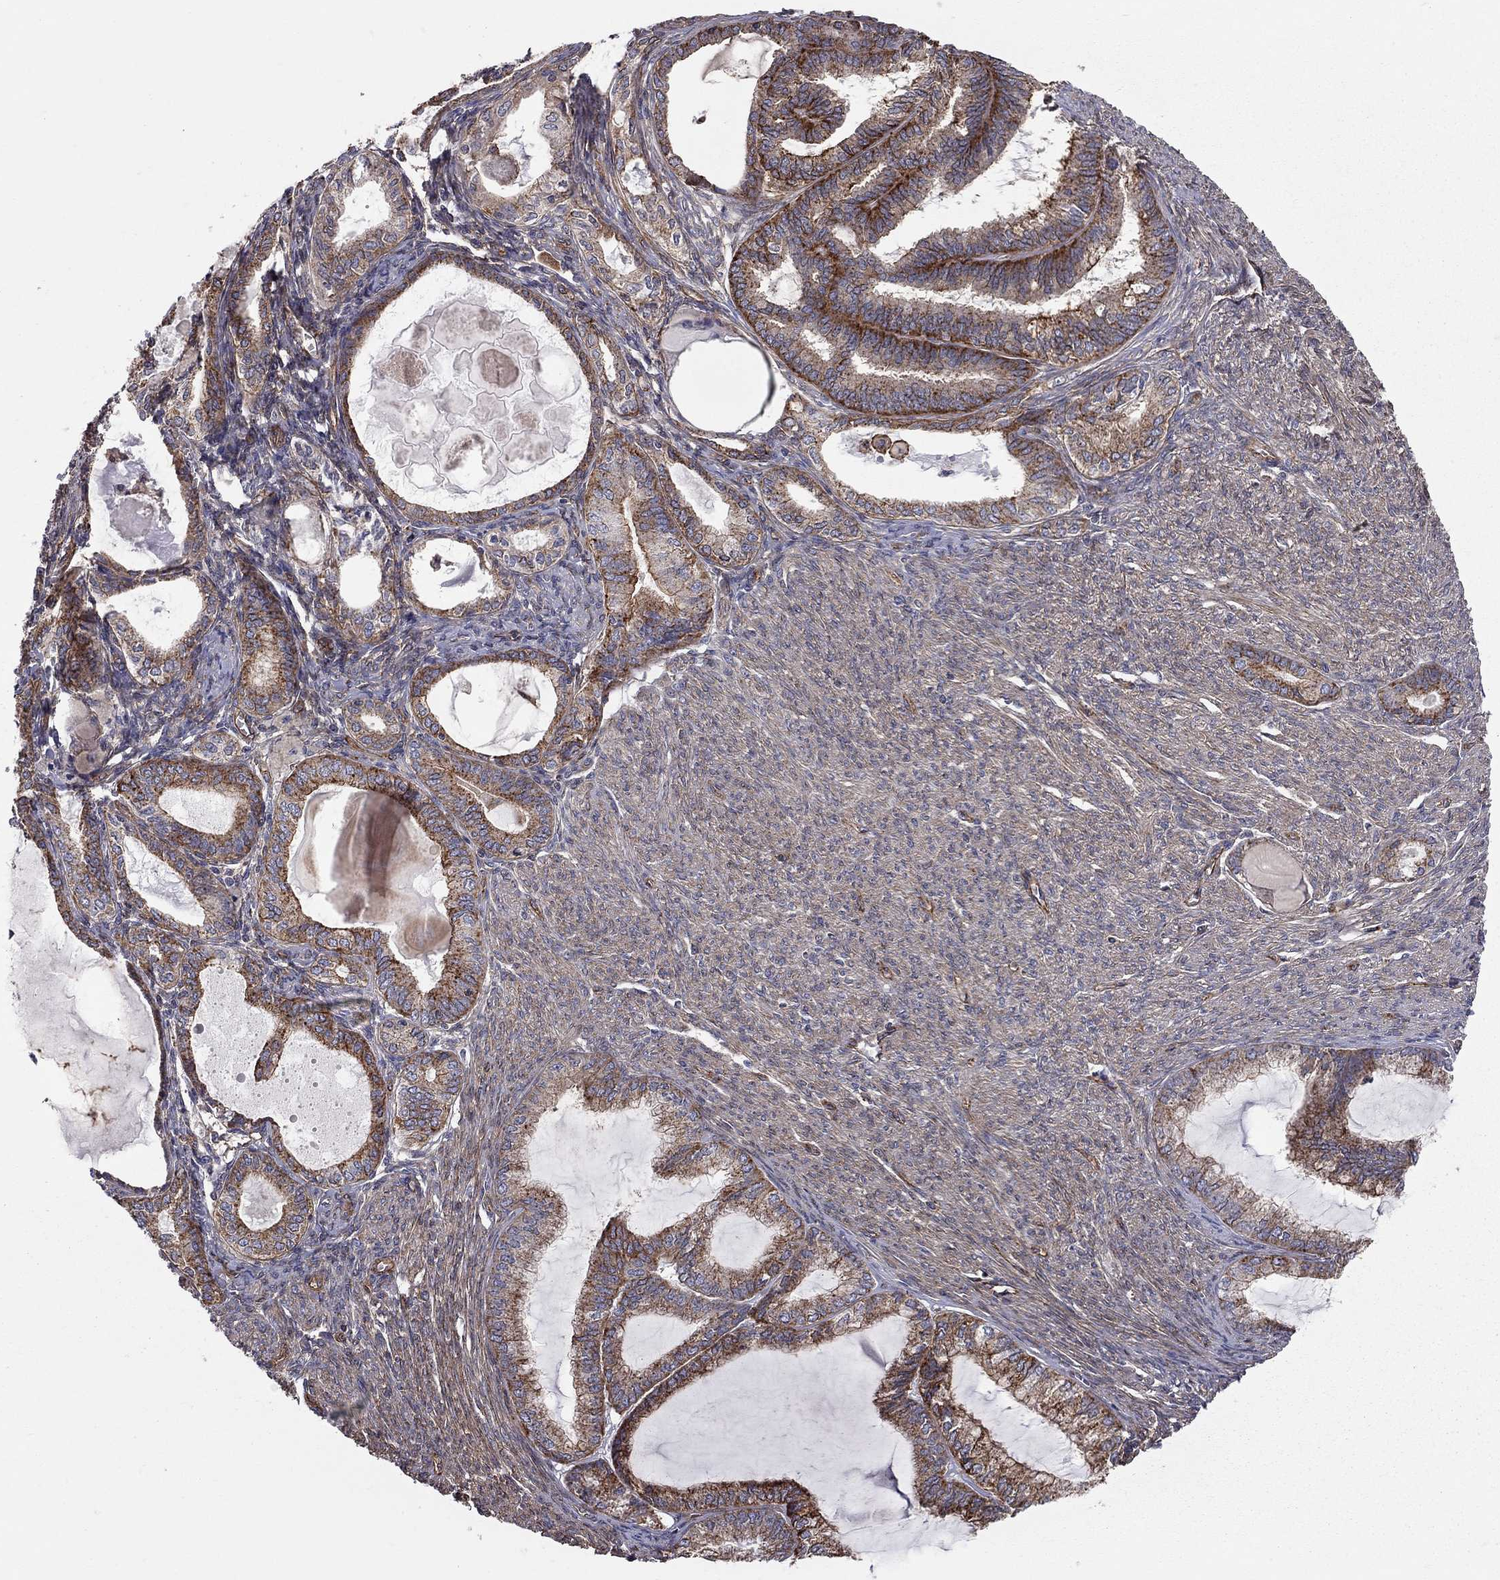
{"staining": {"intensity": "strong", "quantity": "25%-75%", "location": "cytoplasmic/membranous"}, "tissue": "endometrial cancer", "cell_type": "Tumor cells", "image_type": "cancer", "snomed": [{"axis": "morphology", "description": "Adenocarcinoma, NOS"}, {"axis": "topography", "description": "Endometrium"}], "caption": "Immunohistochemical staining of human adenocarcinoma (endometrial) demonstrates high levels of strong cytoplasmic/membranous protein positivity in approximately 25%-75% of tumor cells.", "gene": "RASEF", "patient": {"sex": "female", "age": 86}}